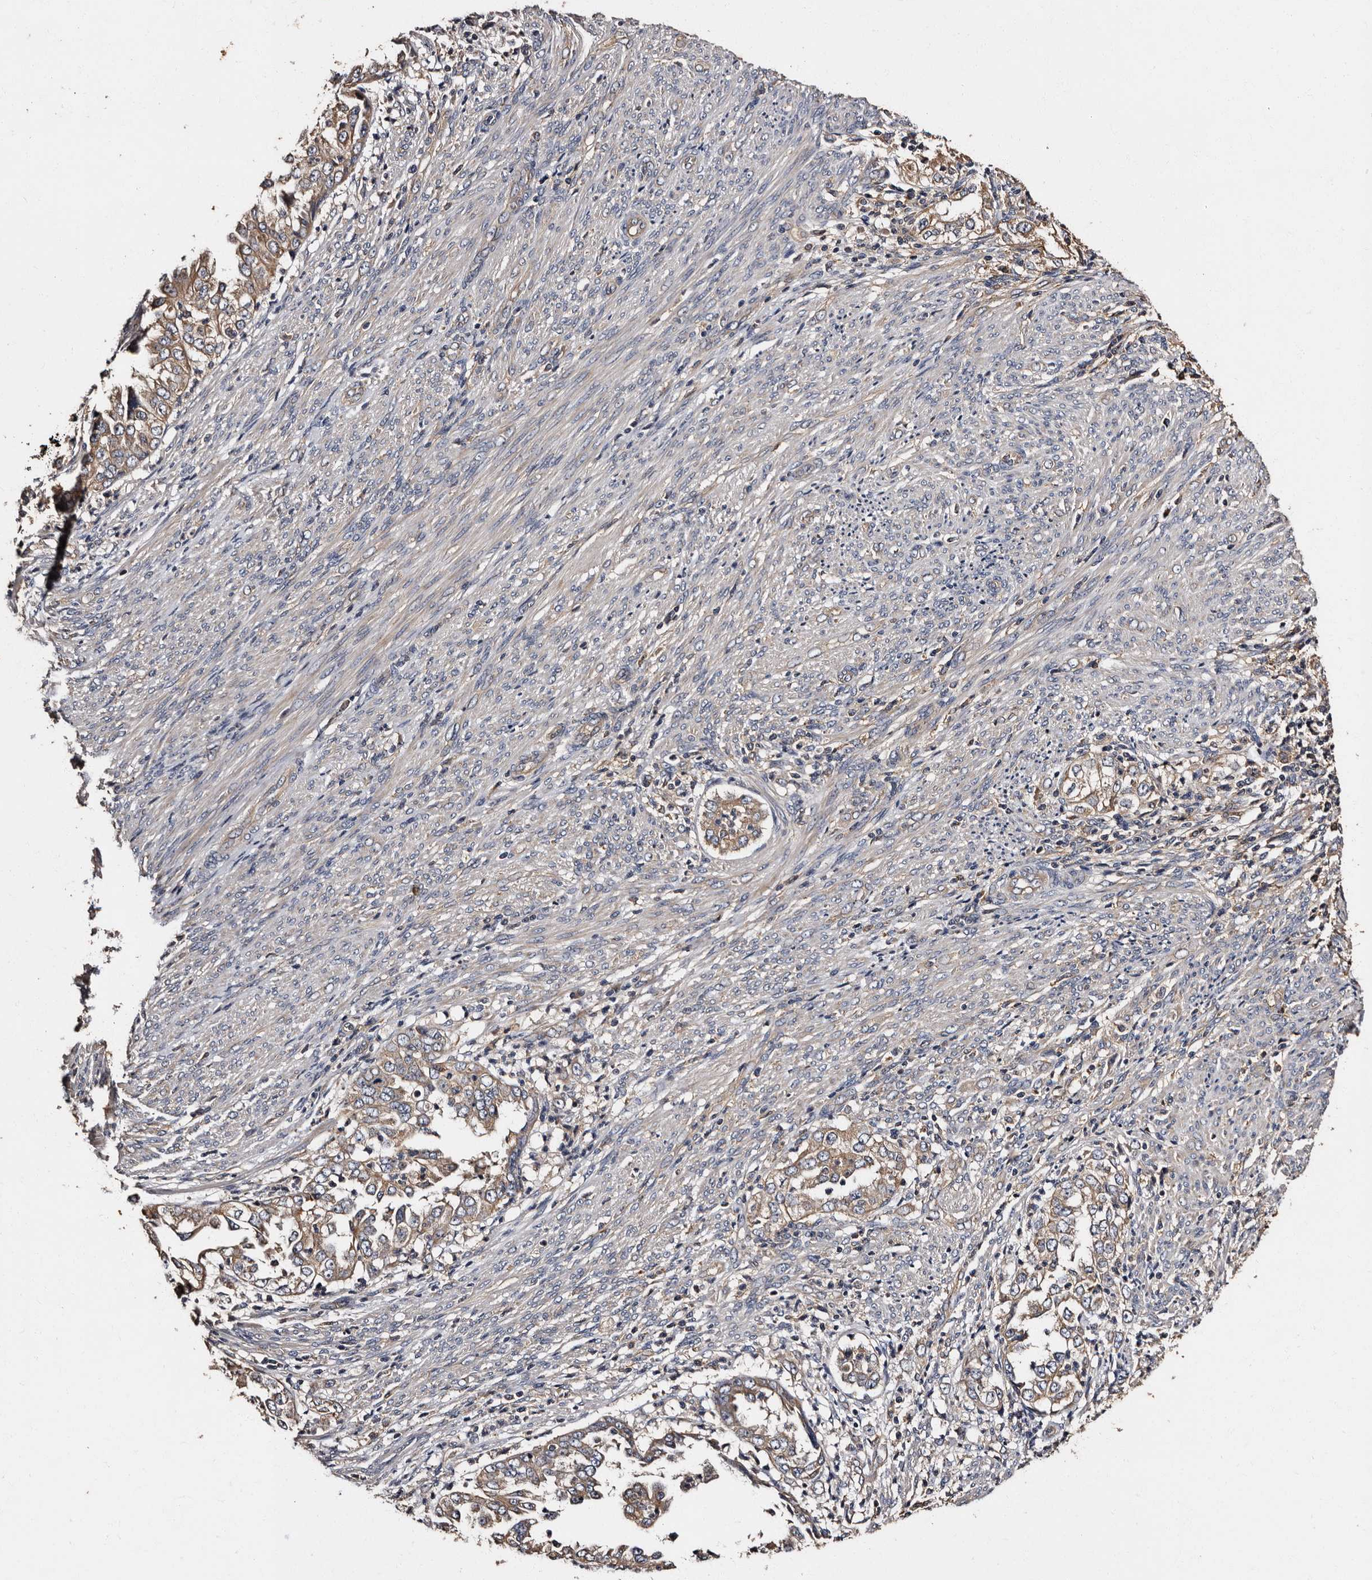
{"staining": {"intensity": "weak", "quantity": ">75%", "location": "cytoplasmic/membranous"}, "tissue": "endometrial cancer", "cell_type": "Tumor cells", "image_type": "cancer", "snomed": [{"axis": "morphology", "description": "Adenocarcinoma, NOS"}, {"axis": "topography", "description": "Endometrium"}], "caption": "Immunohistochemistry (IHC) image of endometrial adenocarcinoma stained for a protein (brown), which demonstrates low levels of weak cytoplasmic/membranous staining in approximately >75% of tumor cells.", "gene": "ADCK5", "patient": {"sex": "female", "age": 85}}